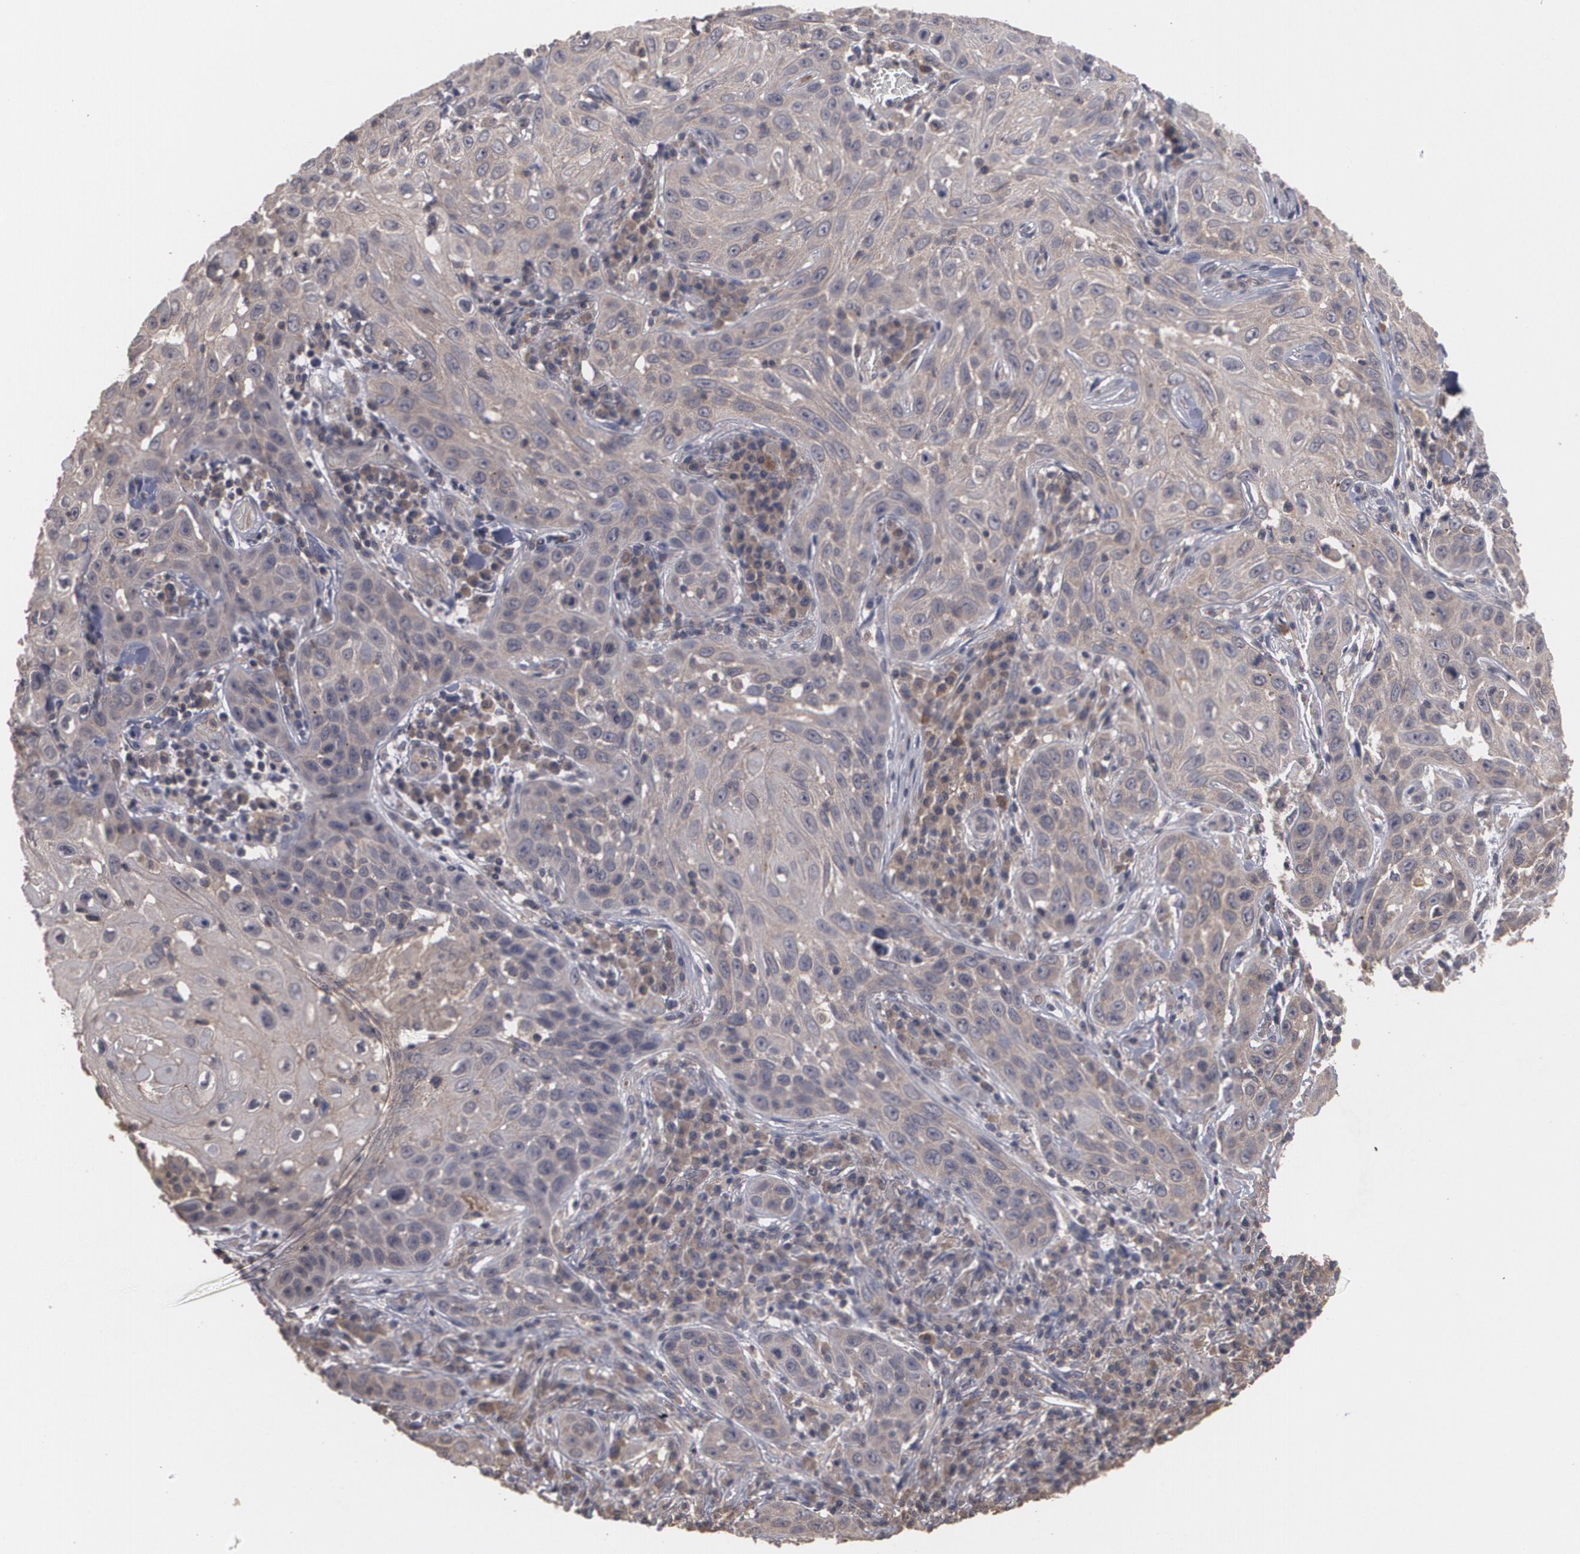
{"staining": {"intensity": "moderate", "quantity": ">75%", "location": "cytoplasmic/membranous"}, "tissue": "skin cancer", "cell_type": "Tumor cells", "image_type": "cancer", "snomed": [{"axis": "morphology", "description": "Squamous cell carcinoma, NOS"}, {"axis": "topography", "description": "Skin"}], "caption": "Immunohistochemistry (DAB) staining of skin cancer demonstrates moderate cytoplasmic/membranous protein positivity in about >75% of tumor cells.", "gene": "ARF6", "patient": {"sex": "male", "age": 84}}